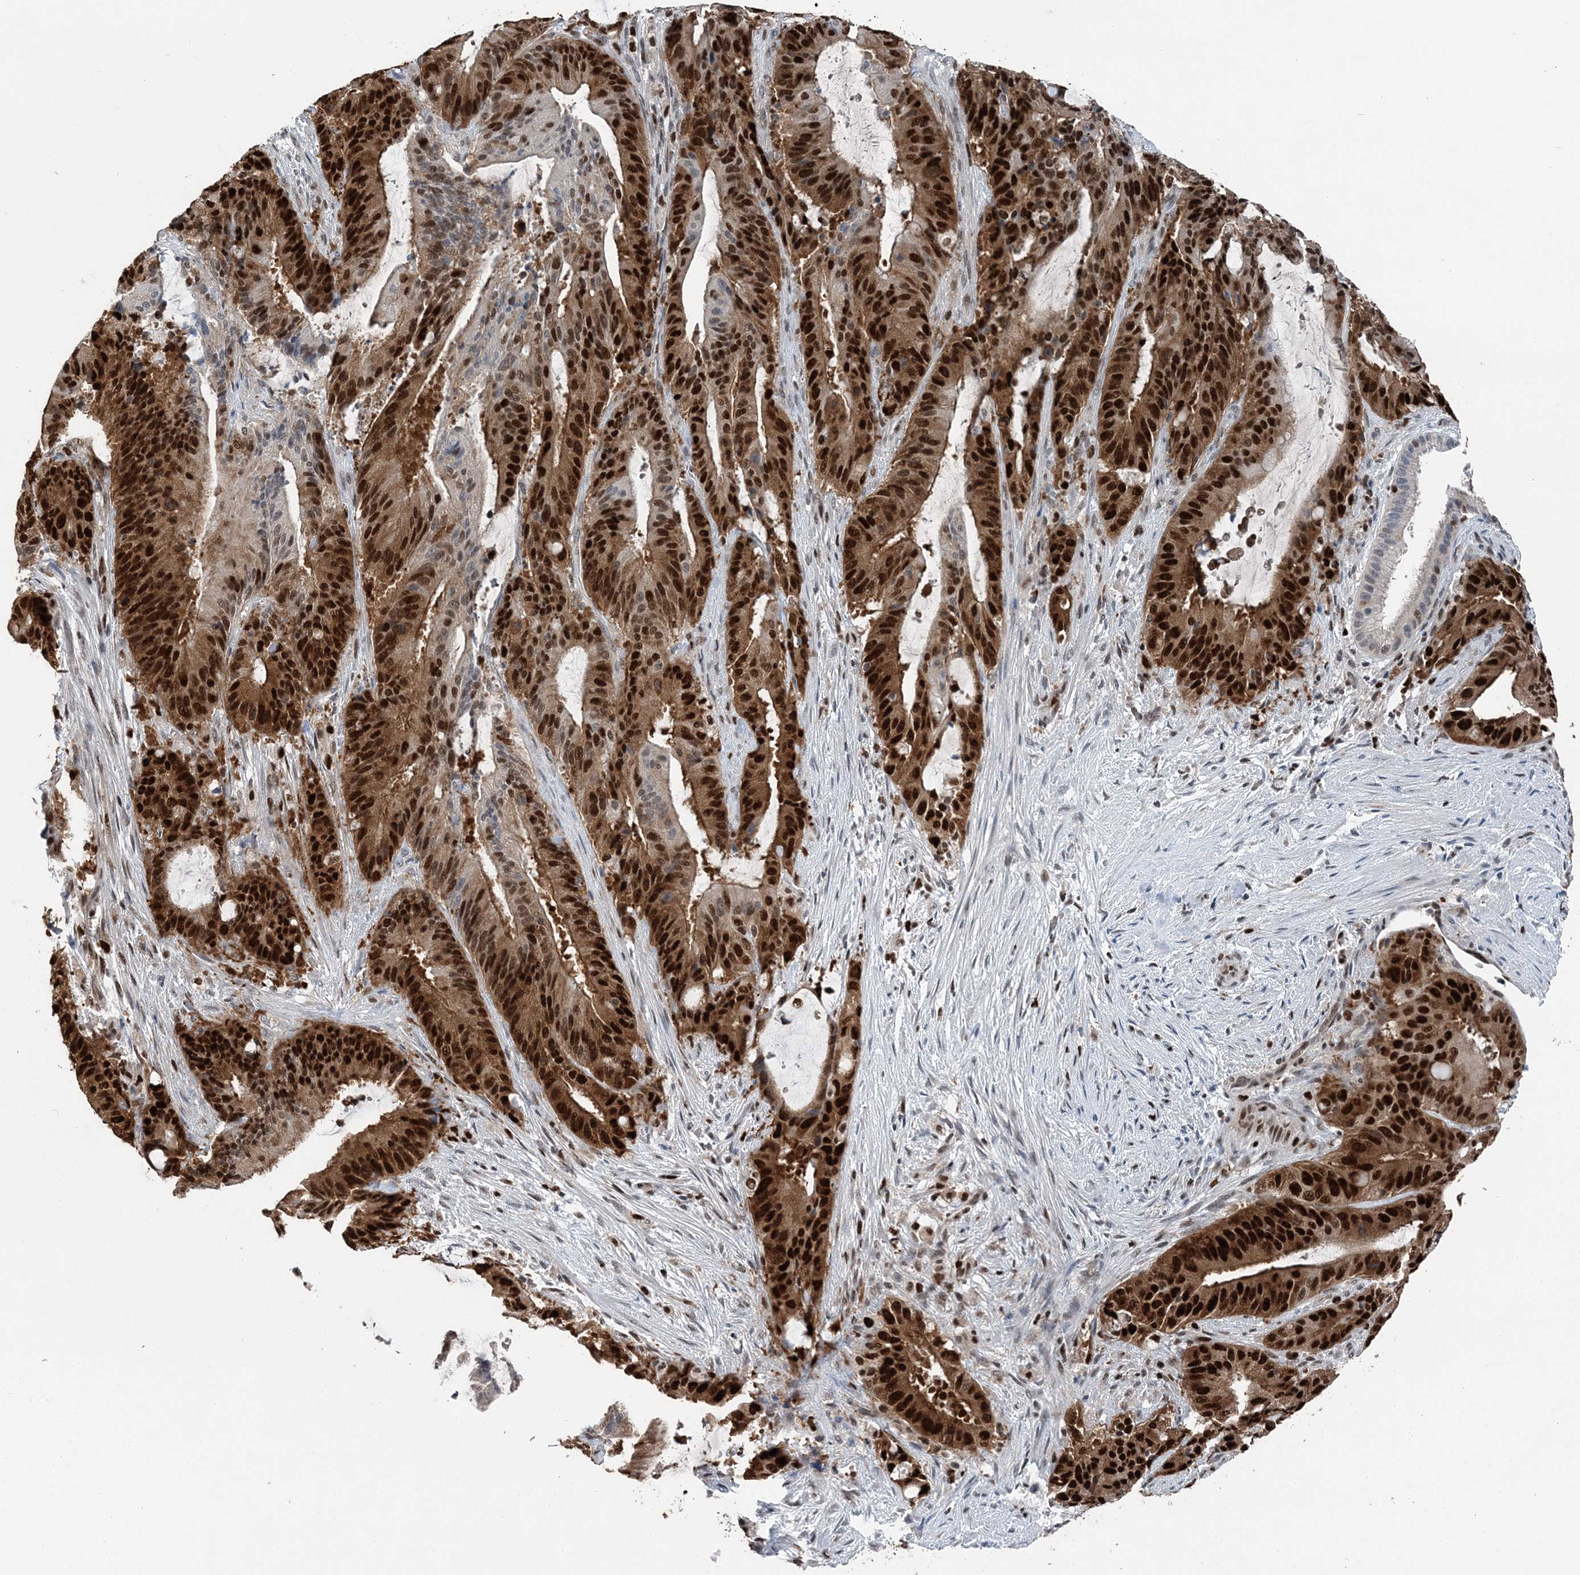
{"staining": {"intensity": "strong", "quantity": ">75%", "location": "nuclear"}, "tissue": "liver cancer", "cell_type": "Tumor cells", "image_type": "cancer", "snomed": [{"axis": "morphology", "description": "Normal tissue, NOS"}, {"axis": "morphology", "description": "Cholangiocarcinoma"}, {"axis": "topography", "description": "Liver"}, {"axis": "topography", "description": "Peripheral nerve tissue"}], "caption": "The histopathology image reveals immunohistochemical staining of cholangiocarcinoma (liver). There is strong nuclear positivity is identified in approximately >75% of tumor cells.", "gene": "HAT1", "patient": {"sex": "female", "age": 73}}